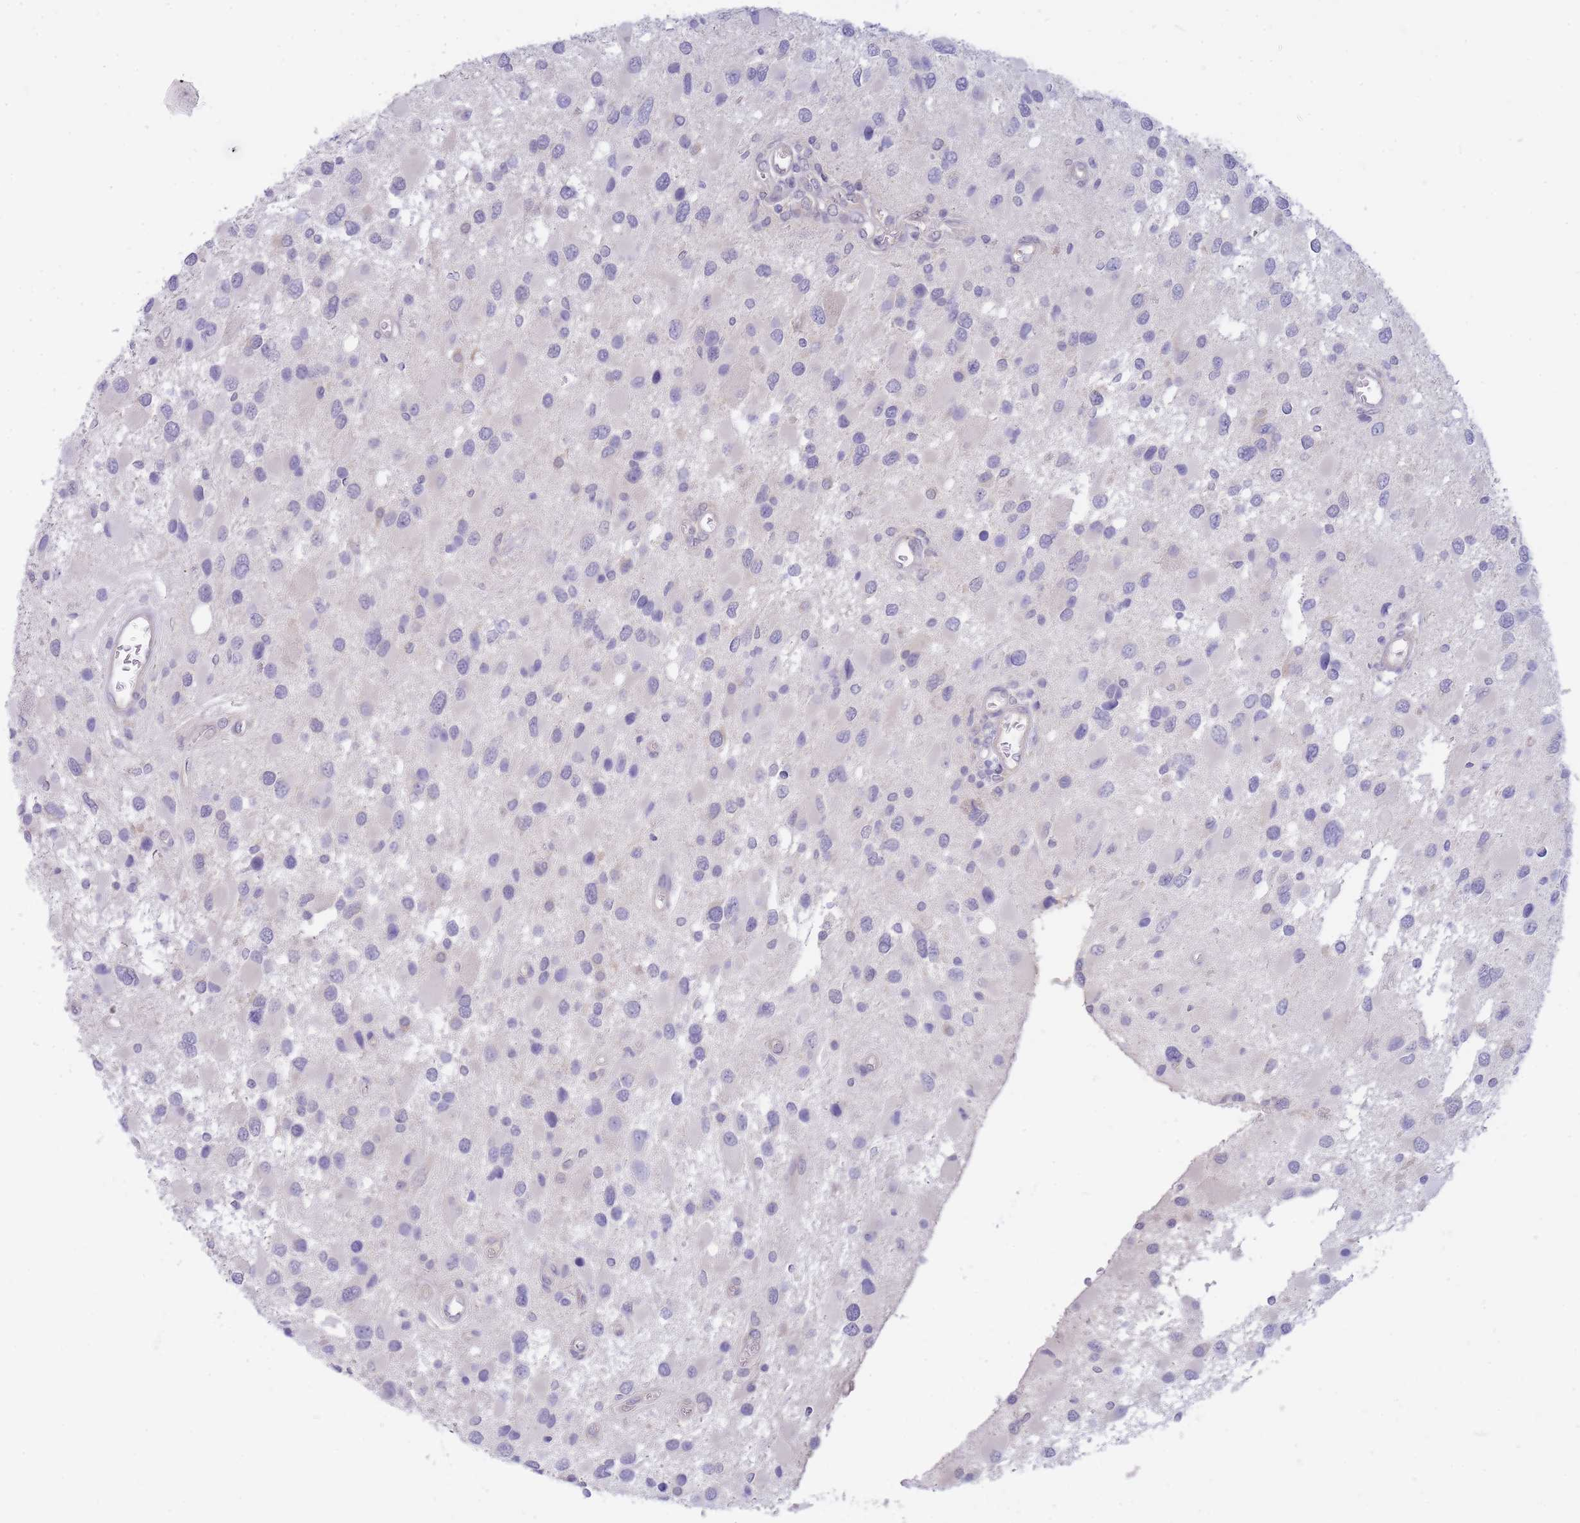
{"staining": {"intensity": "negative", "quantity": "none", "location": "none"}, "tissue": "glioma", "cell_type": "Tumor cells", "image_type": "cancer", "snomed": [{"axis": "morphology", "description": "Glioma, malignant, High grade"}, {"axis": "topography", "description": "Brain"}], "caption": "The image displays no significant staining in tumor cells of malignant glioma (high-grade).", "gene": "SUGT1", "patient": {"sex": "male", "age": 53}}